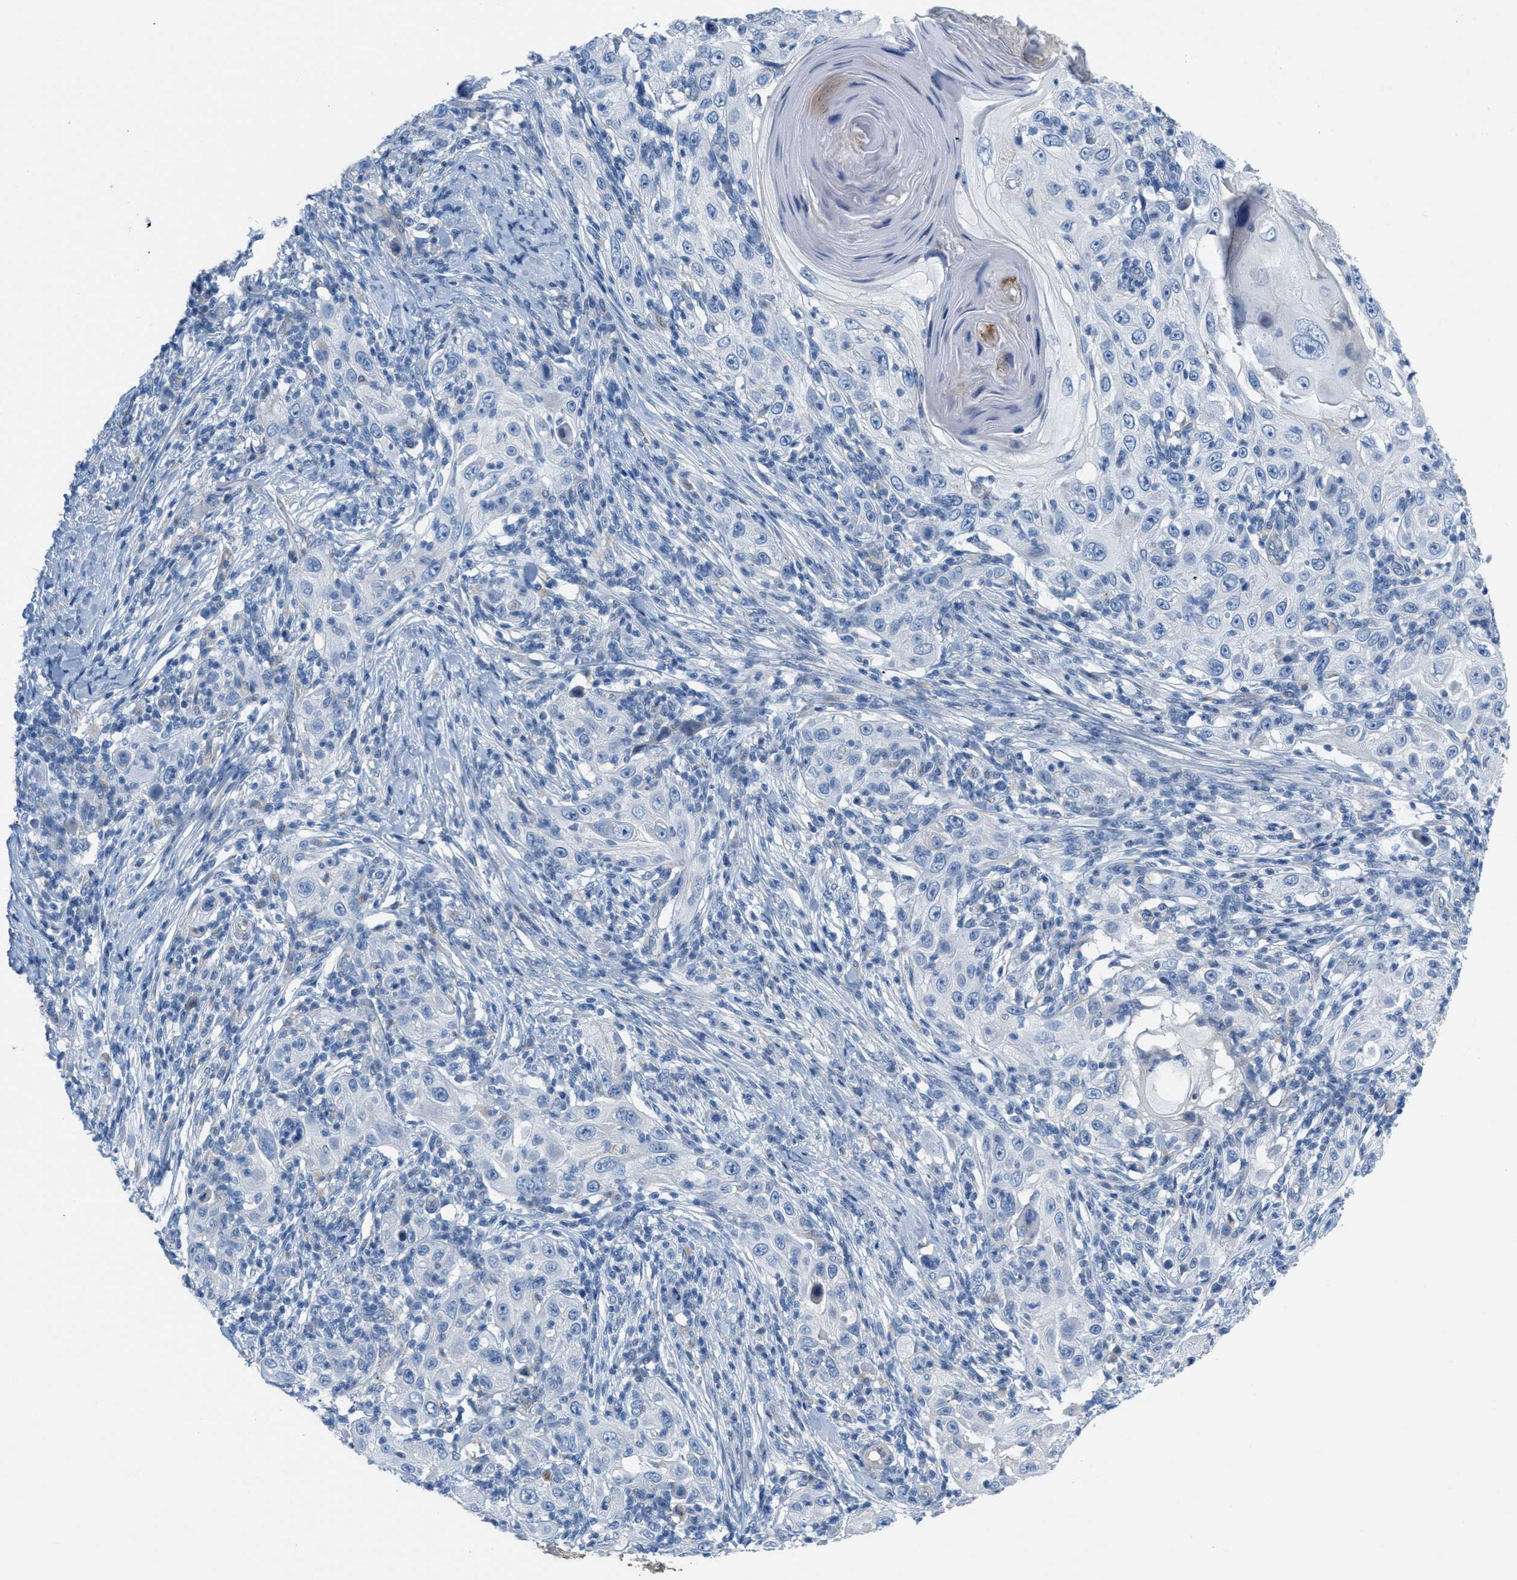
{"staining": {"intensity": "negative", "quantity": "none", "location": "none"}, "tissue": "skin cancer", "cell_type": "Tumor cells", "image_type": "cancer", "snomed": [{"axis": "morphology", "description": "Squamous cell carcinoma, NOS"}, {"axis": "topography", "description": "Skin"}], "caption": "High power microscopy photomicrograph of an immunohistochemistry (IHC) image of skin cancer (squamous cell carcinoma), revealing no significant staining in tumor cells.", "gene": "CRB3", "patient": {"sex": "female", "age": 88}}